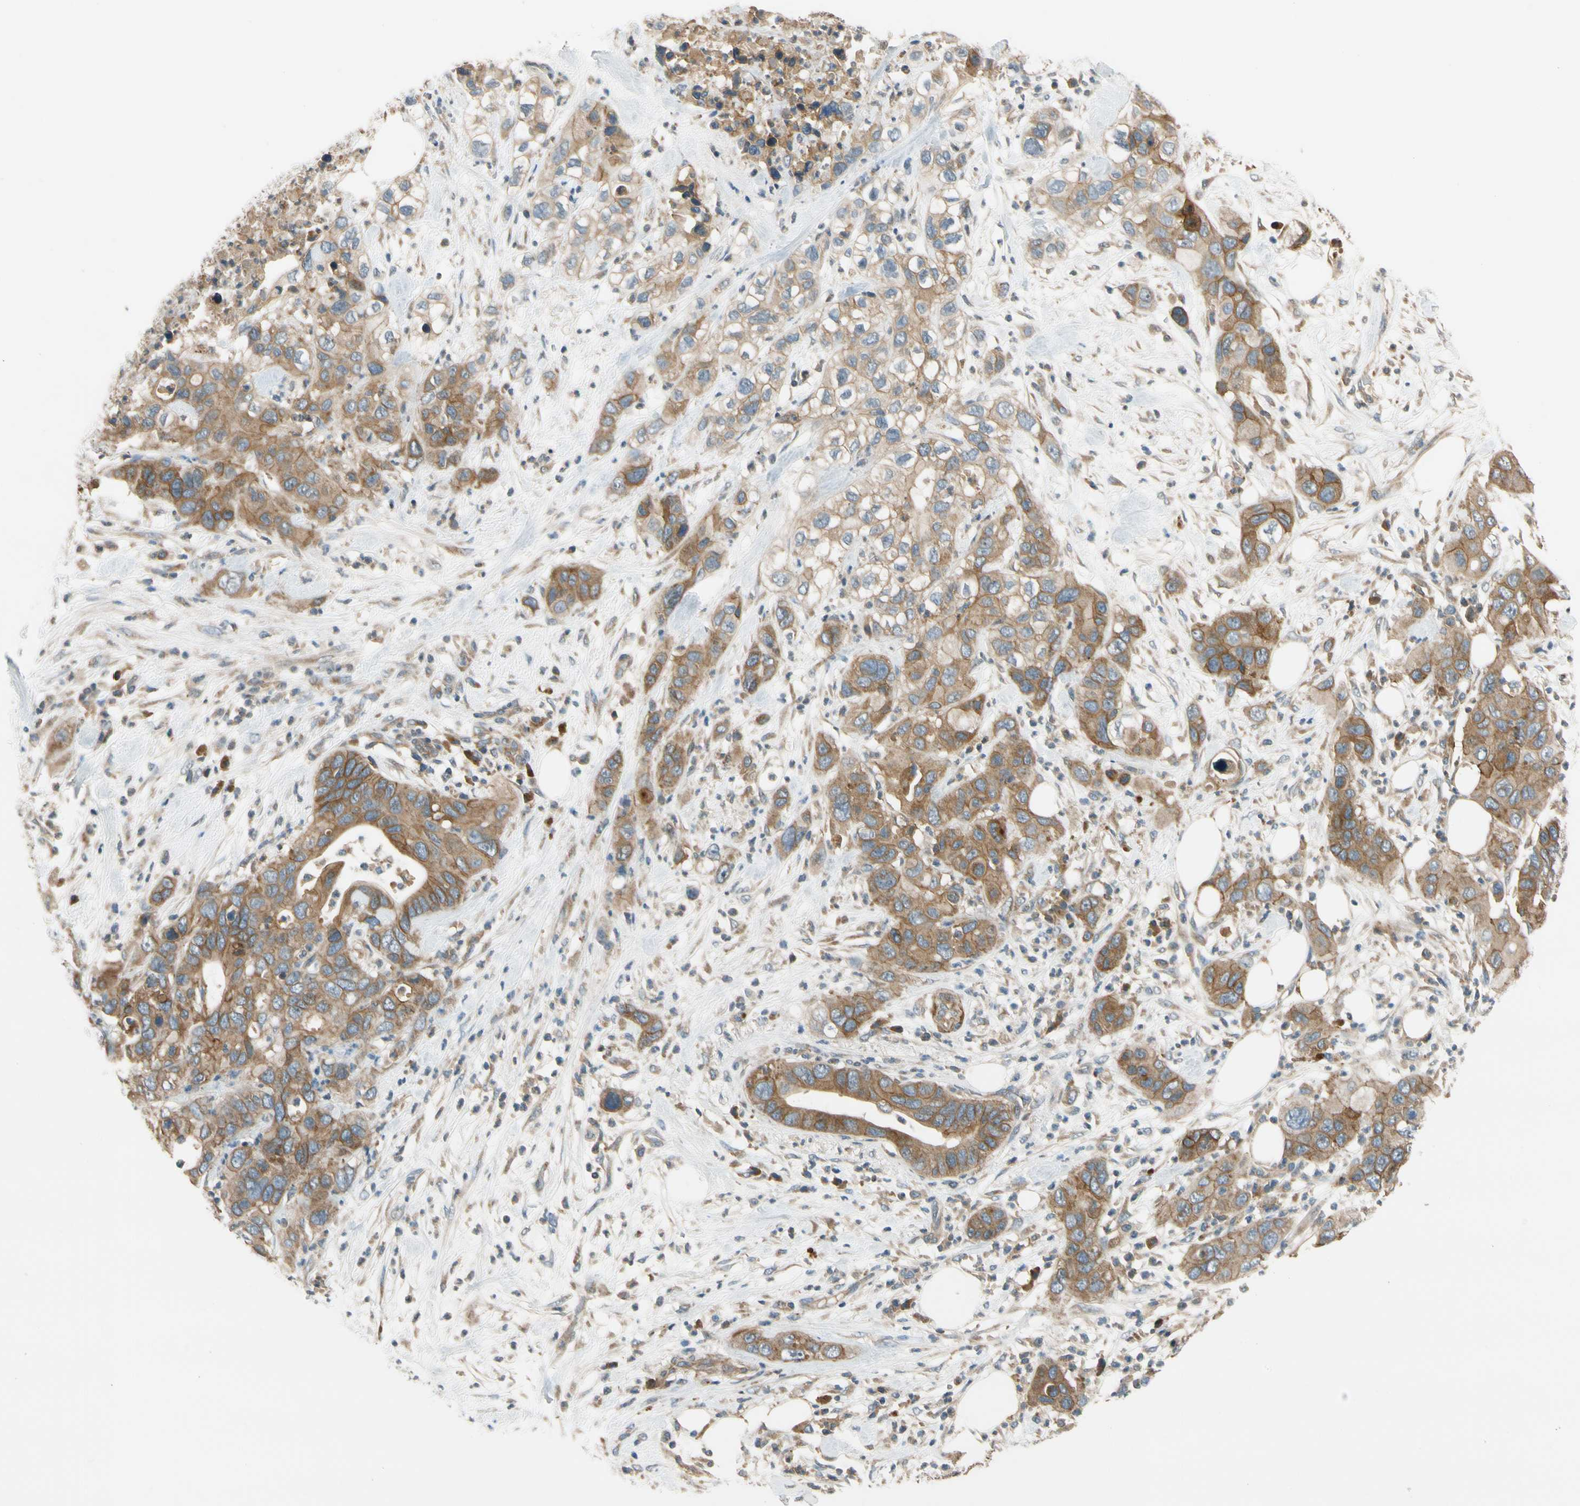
{"staining": {"intensity": "moderate", "quantity": ">75%", "location": "cytoplasmic/membranous"}, "tissue": "pancreatic cancer", "cell_type": "Tumor cells", "image_type": "cancer", "snomed": [{"axis": "morphology", "description": "Adenocarcinoma, NOS"}, {"axis": "topography", "description": "Pancreas"}], "caption": "Immunohistochemical staining of adenocarcinoma (pancreatic) shows medium levels of moderate cytoplasmic/membranous staining in about >75% of tumor cells.", "gene": "MST1R", "patient": {"sex": "female", "age": 71}}